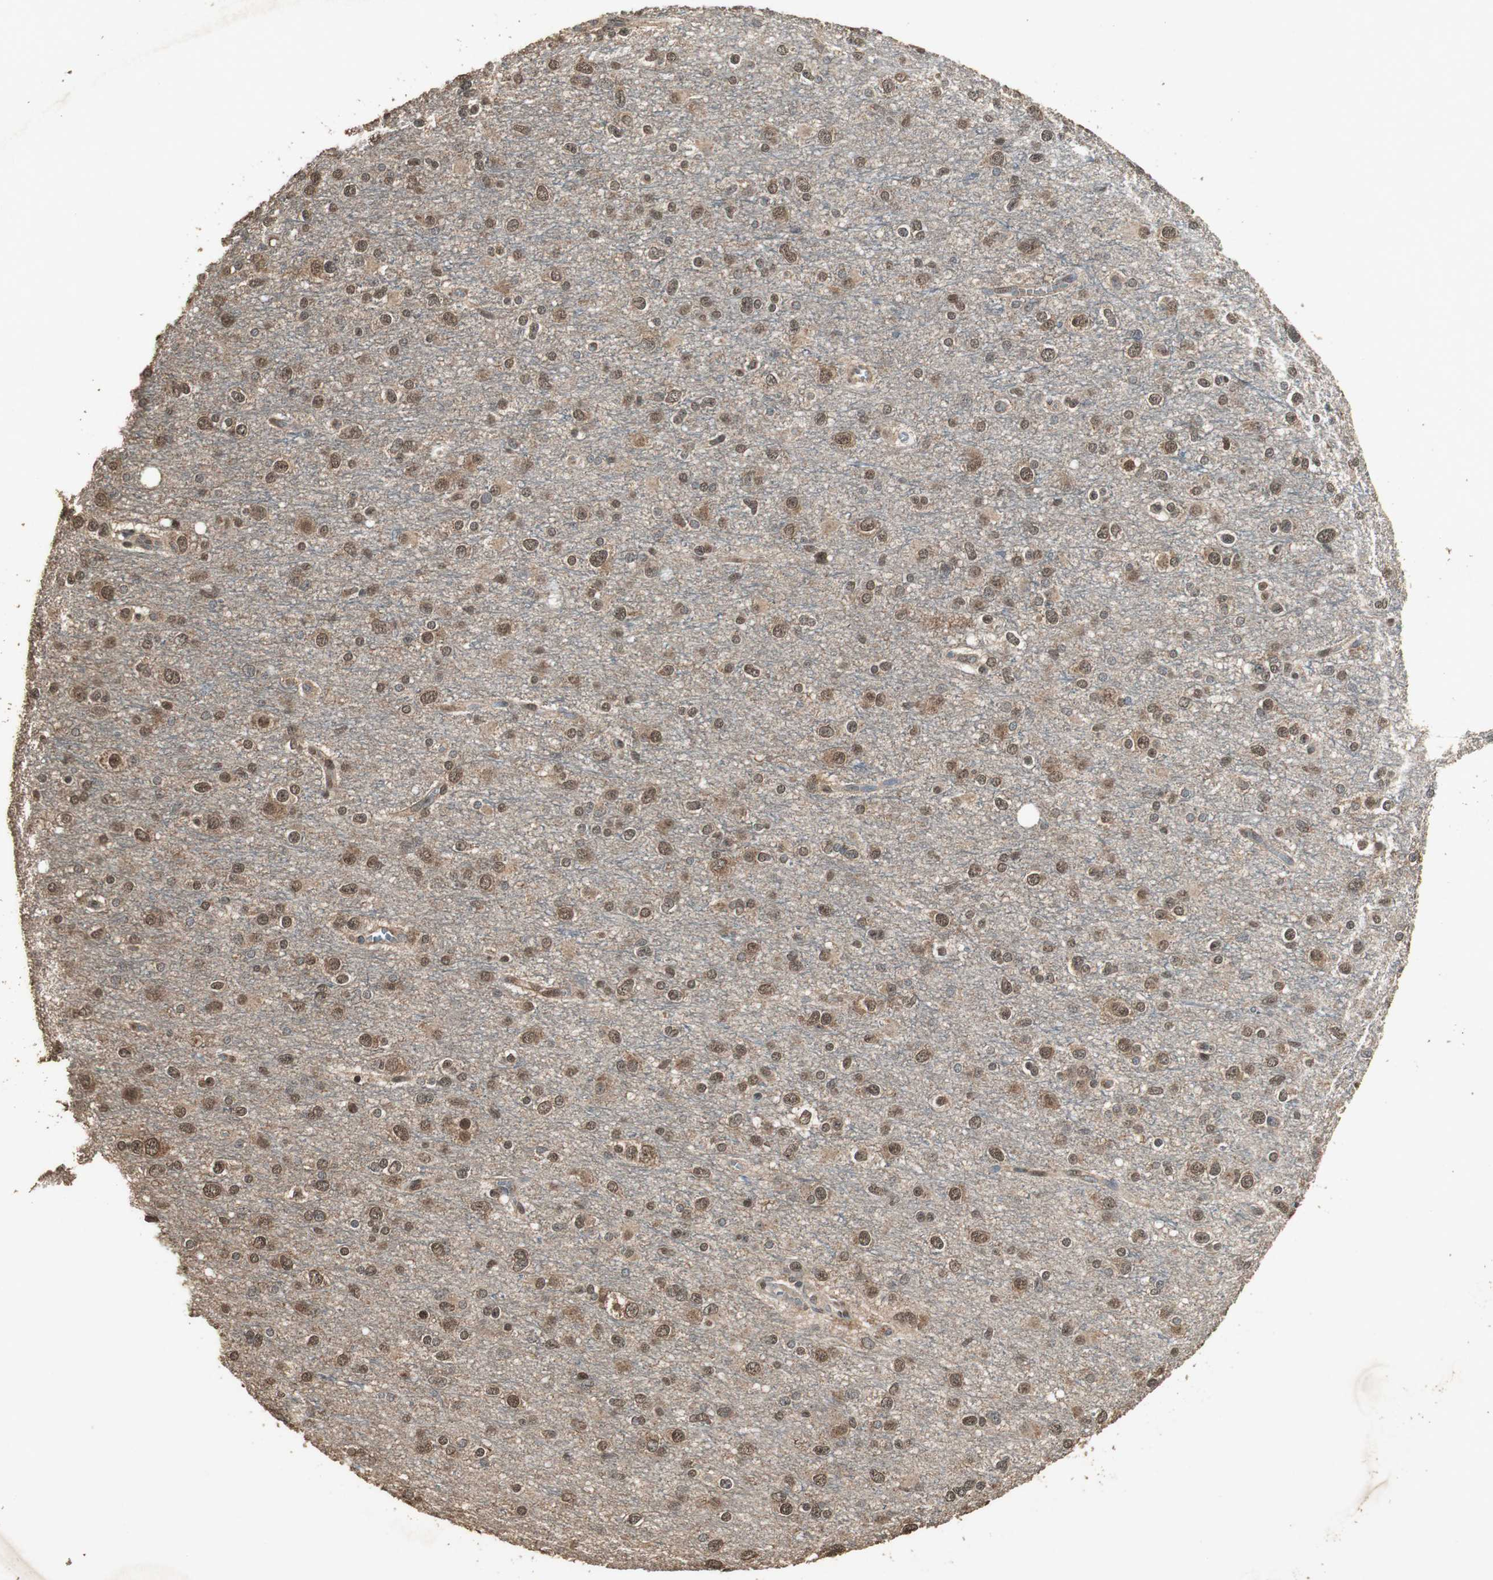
{"staining": {"intensity": "moderate", "quantity": ">75%", "location": "cytoplasmic/membranous,nuclear"}, "tissue": "glioma", "cell_type": "Tumor cells", "image_type": "cancer", "snomed": [{"axis": "morphology", "description": "Glioma, malignant, Low grade"}, {"axis": "topography", "description": "Brain"}], "caption": "The micrograph reveals immunohistochemical staining of malignant low-grade glioma. There is moderate cytoplasmic/membranous and nuclear positivity is seen in approximately >75% of tumor cells.", "gene": "PPP1R13B", "patient": {"sex": "male", "age": 42}}